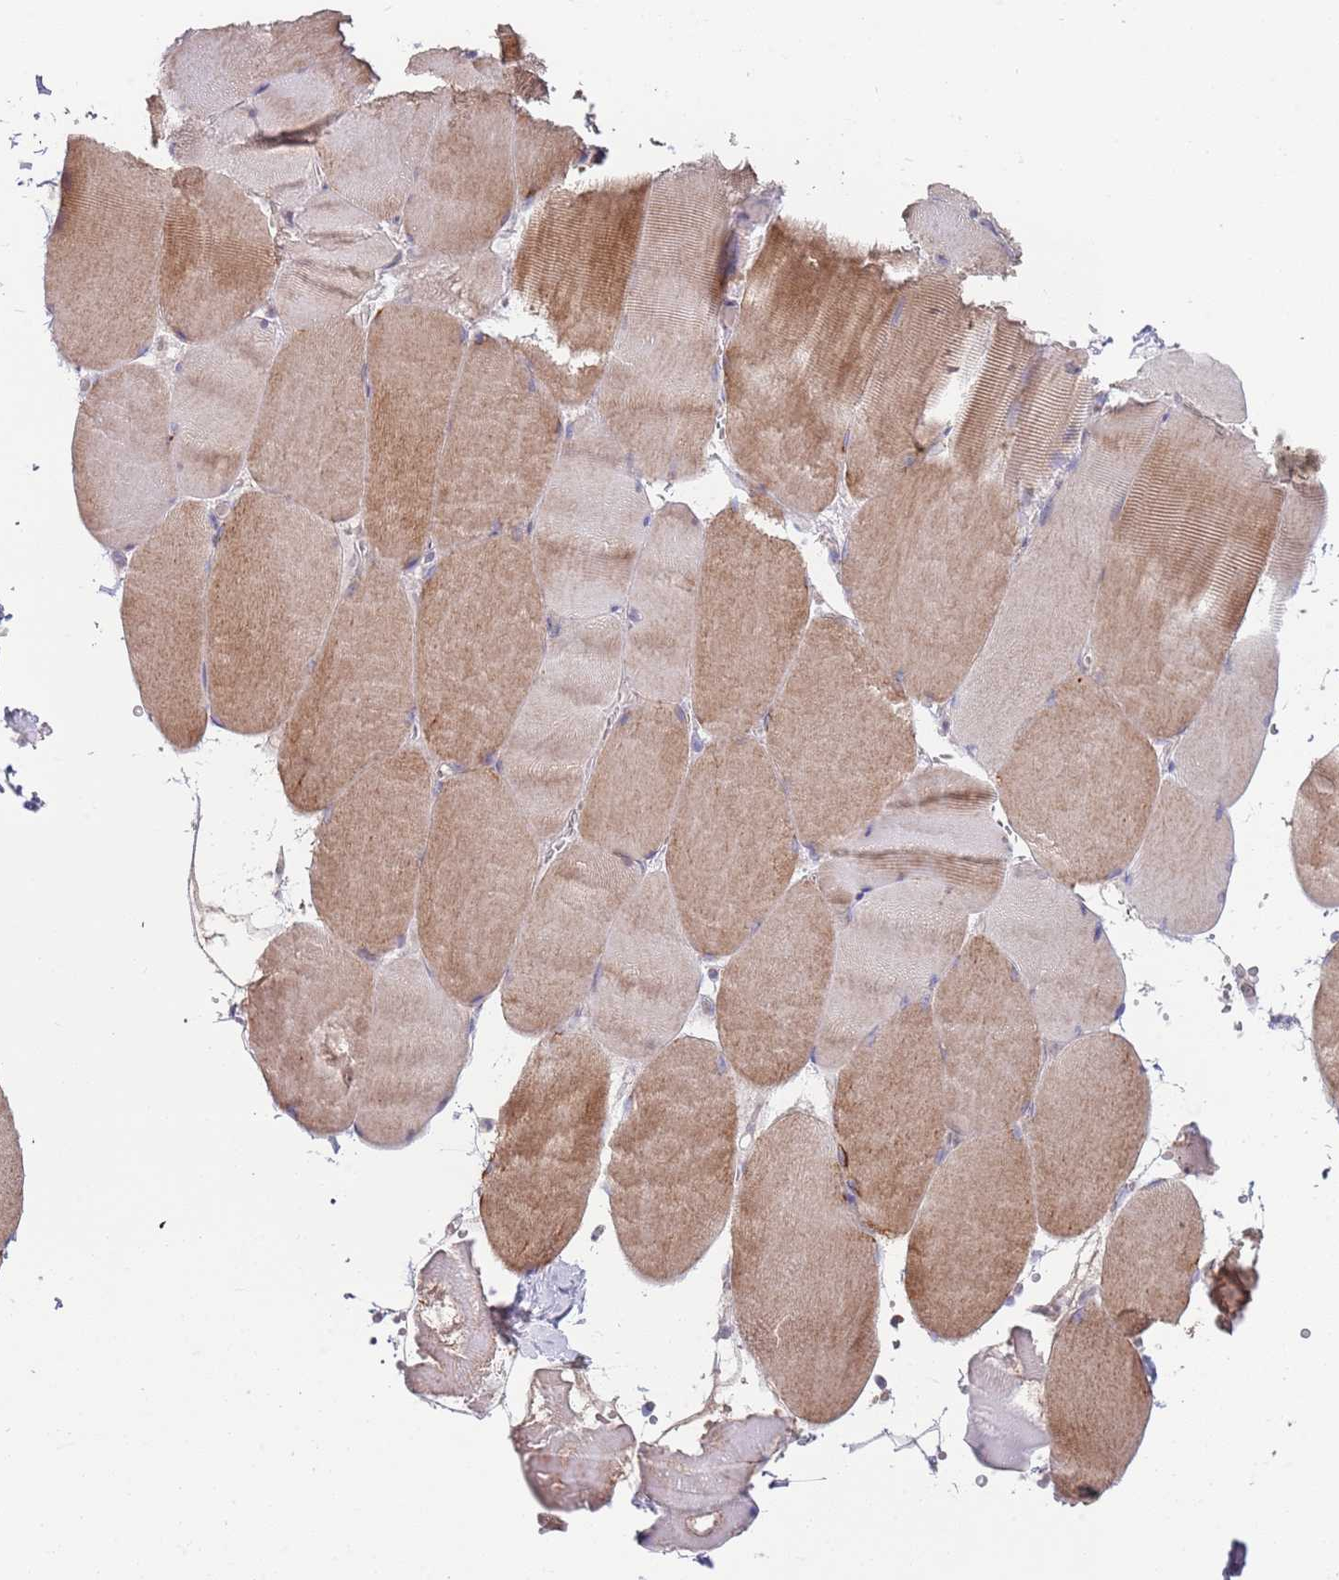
{"staining": {"intensity": "moderate", "quantity": "25%-75%", "location": "cytoplasmic/membranous"}, "tissue": "skeletal muscle", "cell_type": "Myocytes", "image_type": "normal", "snomed": [{"axis": "morphology", "description": "Normal tissue, NOS"}, {"axis": "topography", "description": "Skeletal muscle"}, {"axis": "topography", "description": "Head-Neck"}], "caption": "Immunohistochemical staining of benign skeletal muscle shows medium levels of moderate cytoplasmic/membranous positivity in approximately 25%-75% of myocytes.", "gene": "ABCC10", "patient": {"sex": "male", "age": 66}}